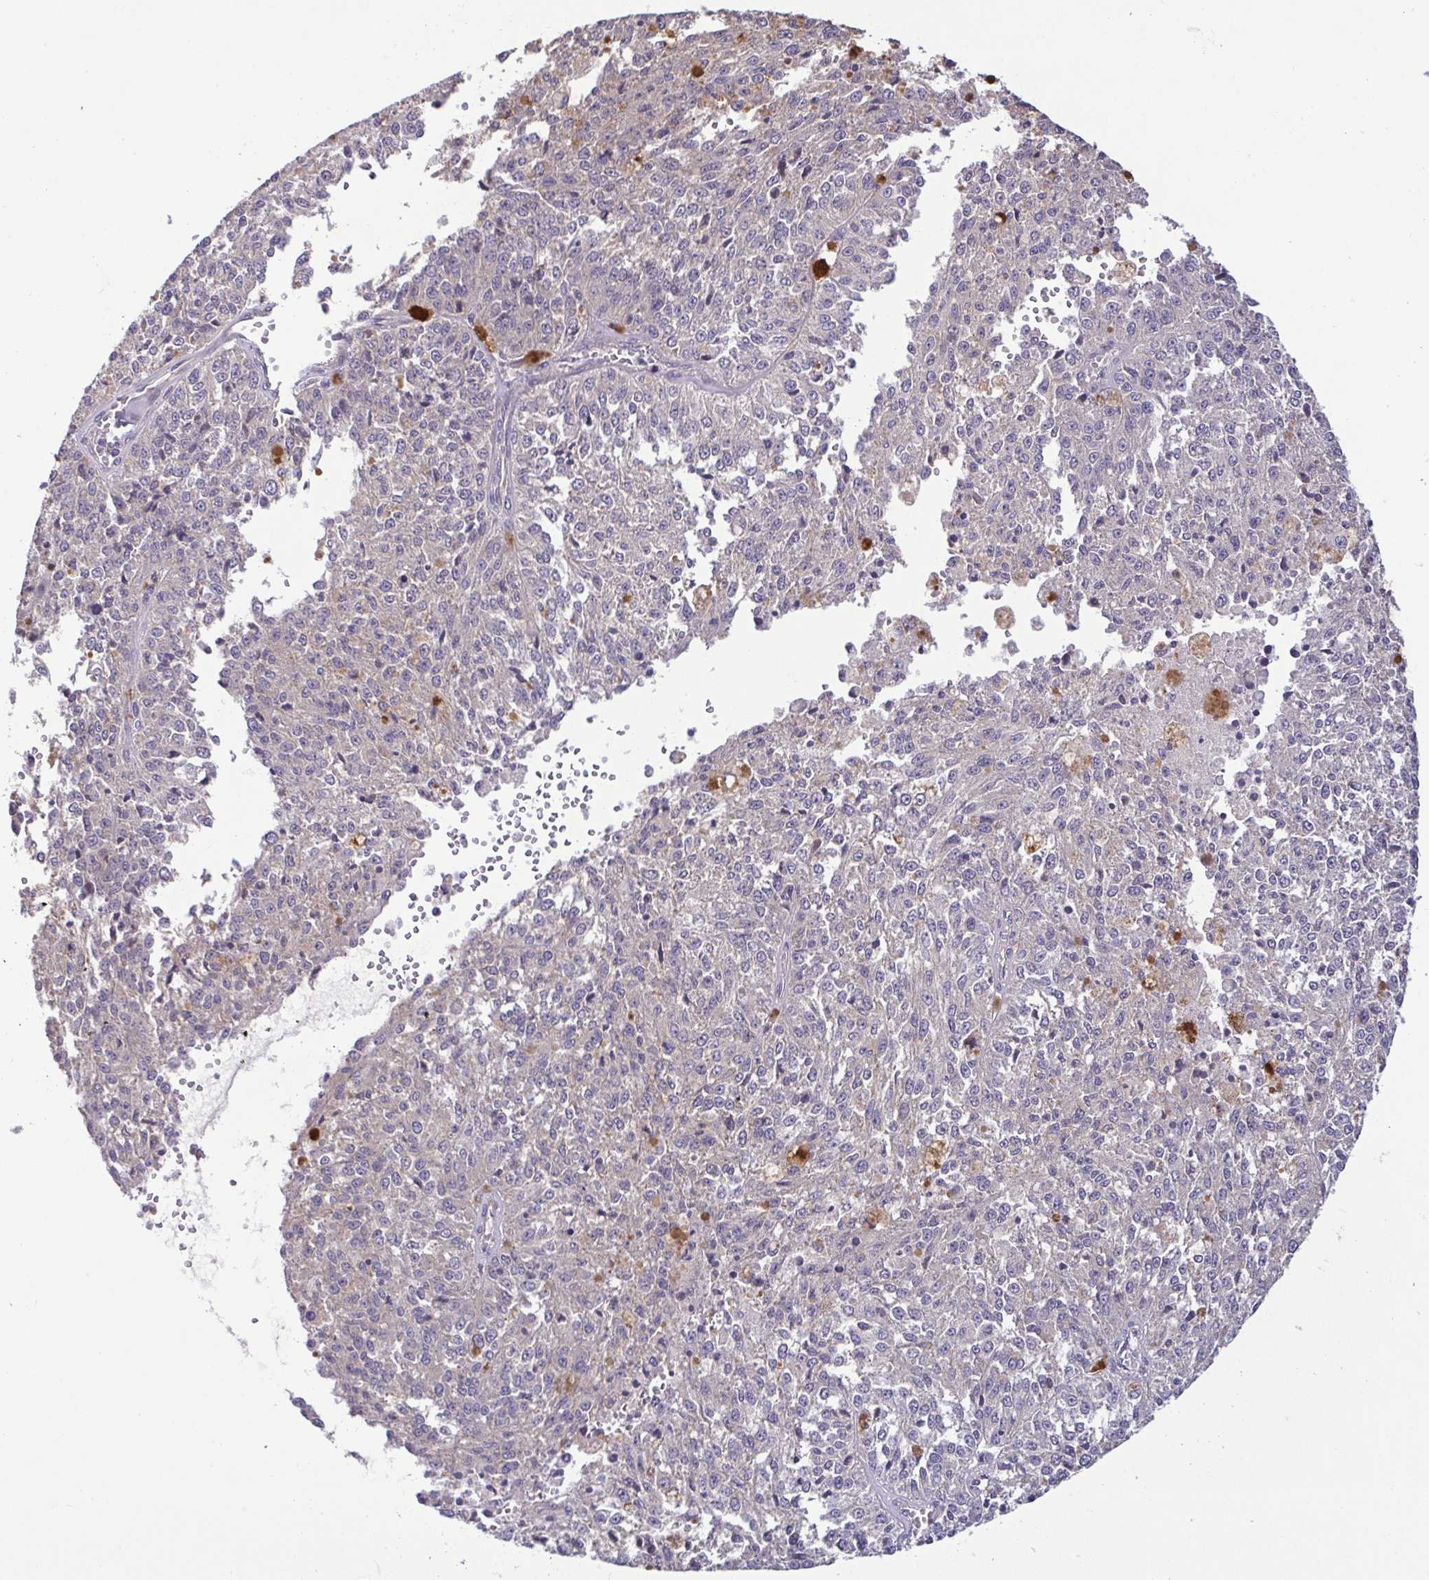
{"staining": {"intensity": "negative", "quantity": "none", "location": "none"}, "tissue": "melanoma", "cell_type": "Tumor cells", "image_type": "cancer", "snomed": [{"axis": "morphology", "description": "Malignant melanoma, Metastatic site"}, {"axis": "topography", "description": "Lymph node"}], "caption": "There is no significant staining in tumor cells of melanoma. The staining was performed using DAB to visualize the protein expression in brown, while the nuclei were stained in blue with hematoxylin (Magnification: 20x).", "gene": "LMF2", "patient": {"sex": "female", "age": 64}}